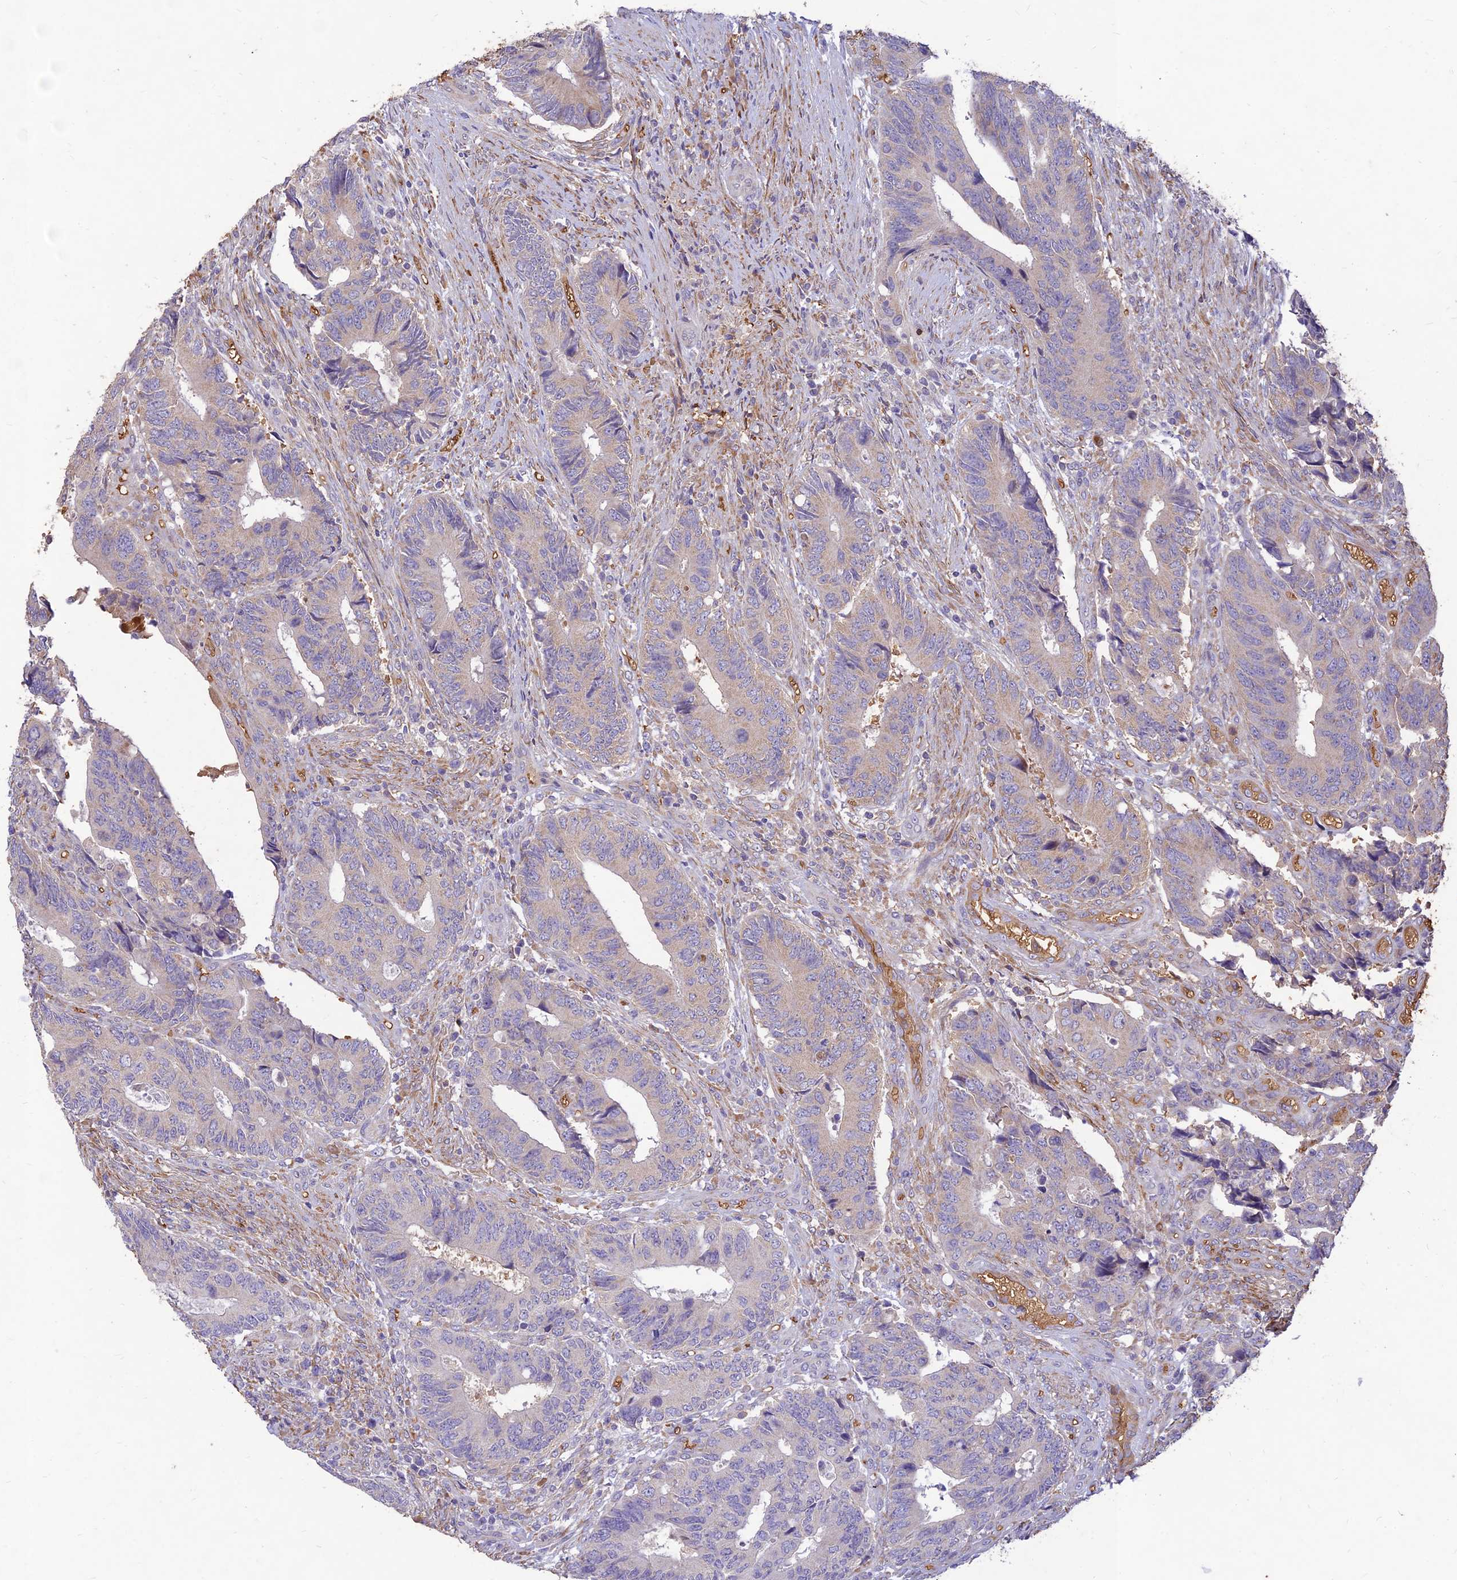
{"staining": {"intensity": "negative", "quantity": "none", "location": "none"}, "tissue": "colorectal cancer", "cell_type": "Tumor cells", "image_type": "cancer", "snomed": [{"axis": "morphology", "description": "Adenocarcinoma, NOS"}, {"axis": "topography", "description": "Colon"}], "caption": "Tumor cells are negative for brown protein staining in colorectal adenocarcinoma.", "gene": "PPP1R11", "patient": {"sex": "male", "age": 87}}